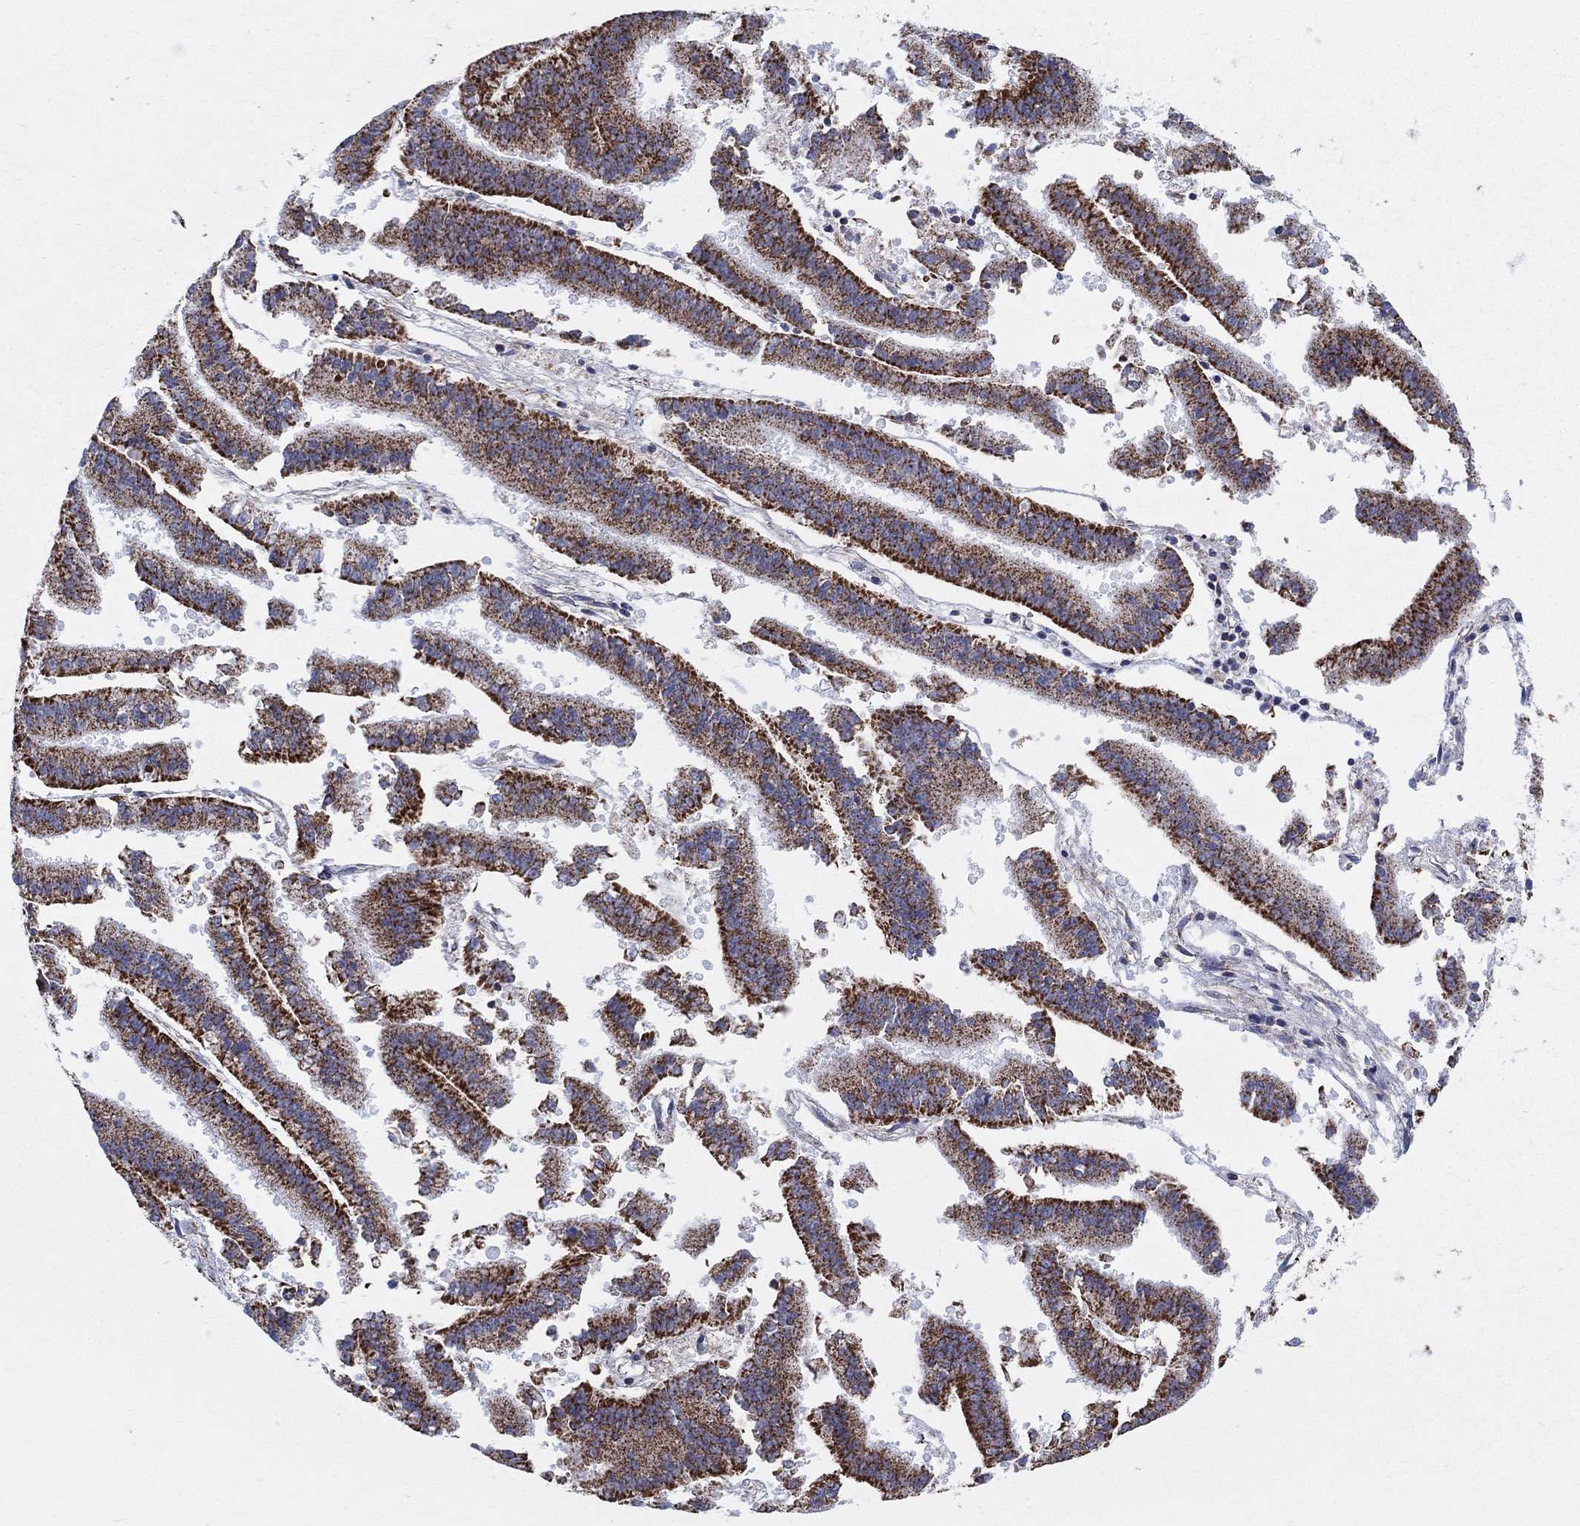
{"staining": {"intensity": "strong", "quantity": "25%-75%", "location": "cytoplasmic/membranous"}, "tissue": "endometrial cancer", "cell_type": "Tumor cells", "image_type": "cancer", "snomed": [{"axis": "morphology", "description": "Adenocarcinoma, NOS"}, {"axis": "topography", "description": "Endometrium"}], "caption": "Adenocarcinoma (endometrial) stained with a brown dye shows strong cytoplasmic/membranous positive staining in approximately 25%-75% of tumor cells.", "gene": "KISS1R", "patient": {"sex": "female", "age": 66}}